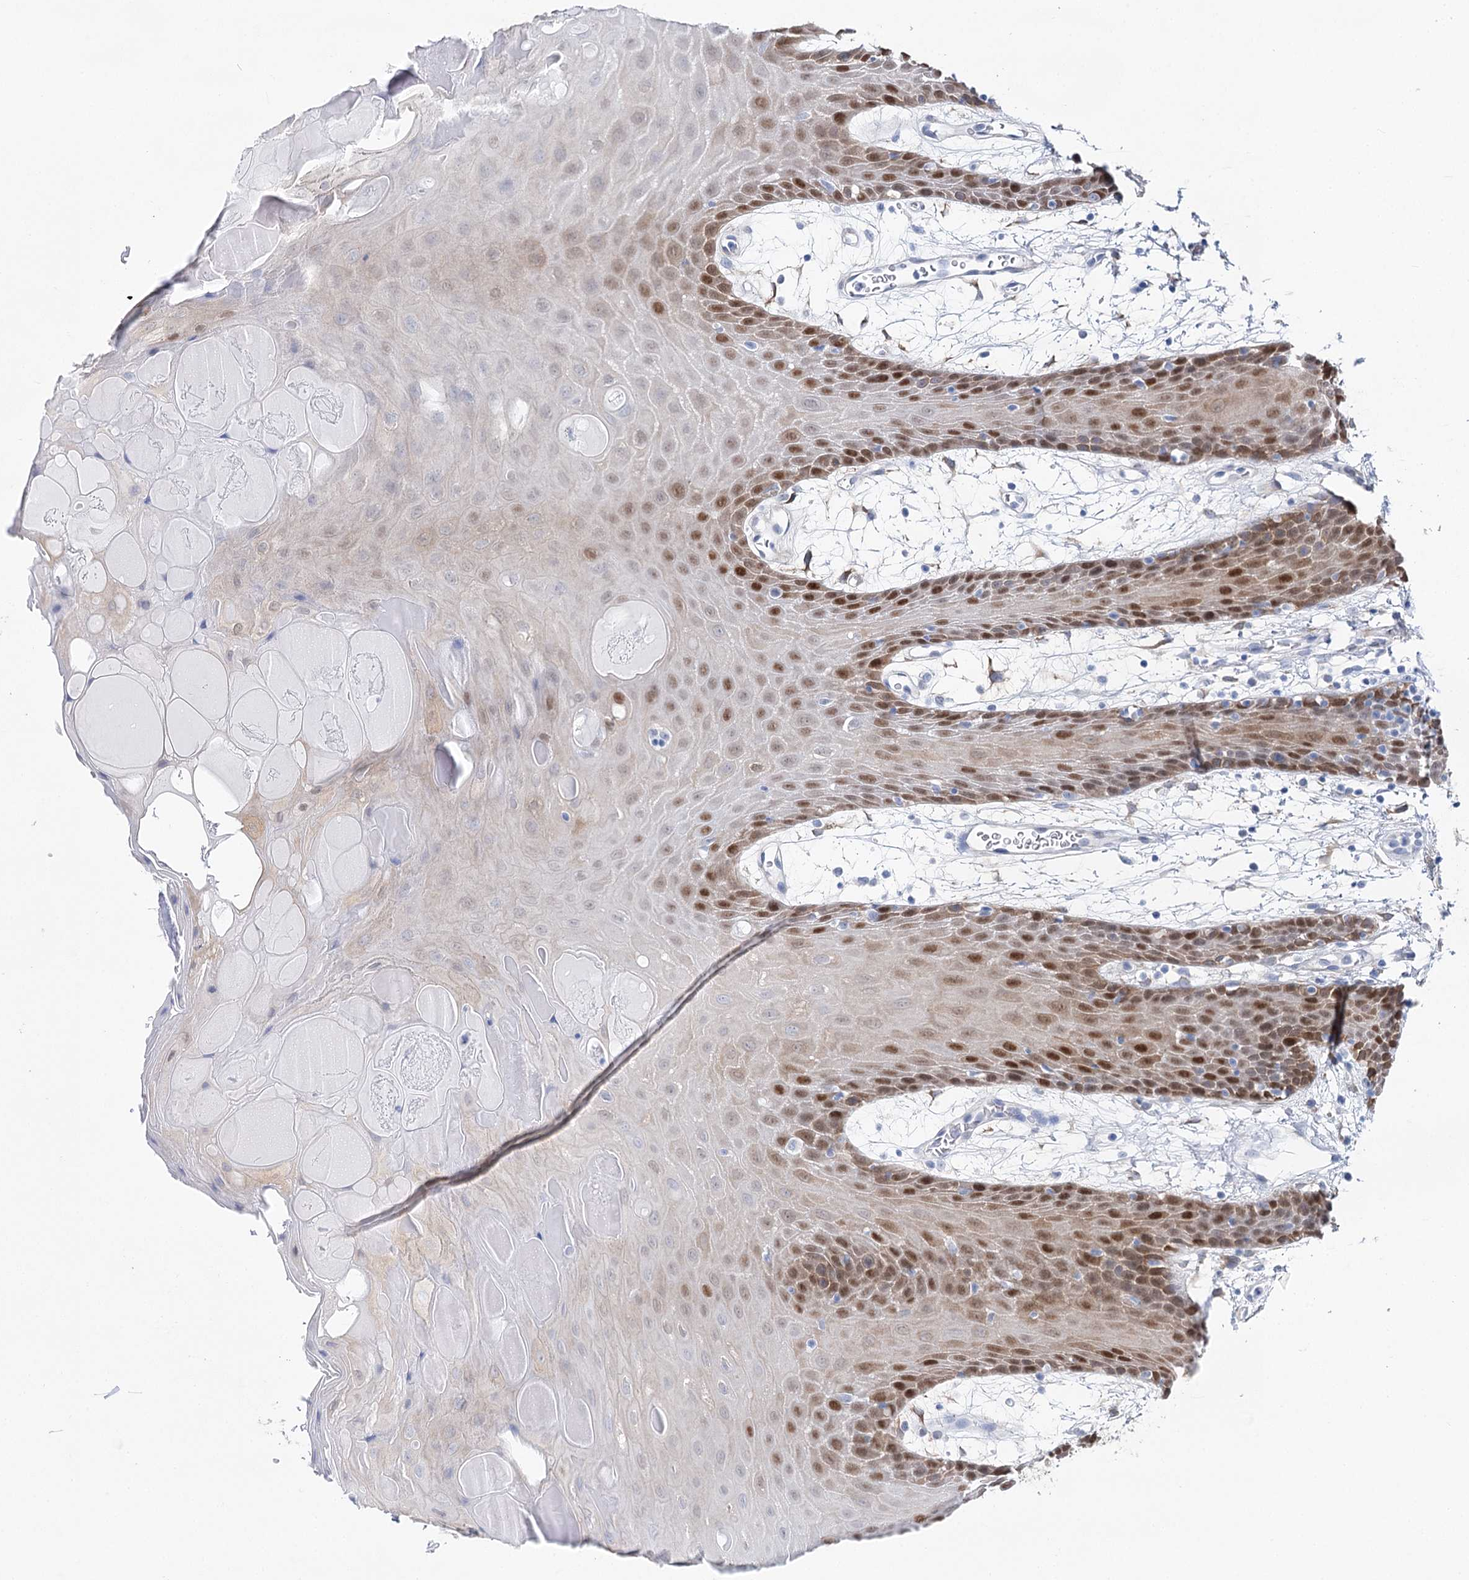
{"staining": {"intensity": "moderate", "quantity": "25%-75%", "location": "nuclear"}, "tissue": "oral mucosa", "cell_type": "Squamous epithelial cells", "image_type": "normal", "snomed": [{"axis": "morphology", "description": "Normal tissue, NOS"}, {"axis": "topography", "description": "Skeletal muscle"}, {"axis": "topography", "description": "Oral tissue"}, {"axis": "topography", "description": "Salivary gland"}, {"axis": "topography", "description": "Peripheral nerve tissue"}], "caption": "About 25%-75% of squamous epithelial cells in benign human oral mucosa exhibit moderate nuclear protein staining as visualized by brown immunohistochemical staining.", "gene": "UGDH", "patient": {"sex": "male", "age": 54}}